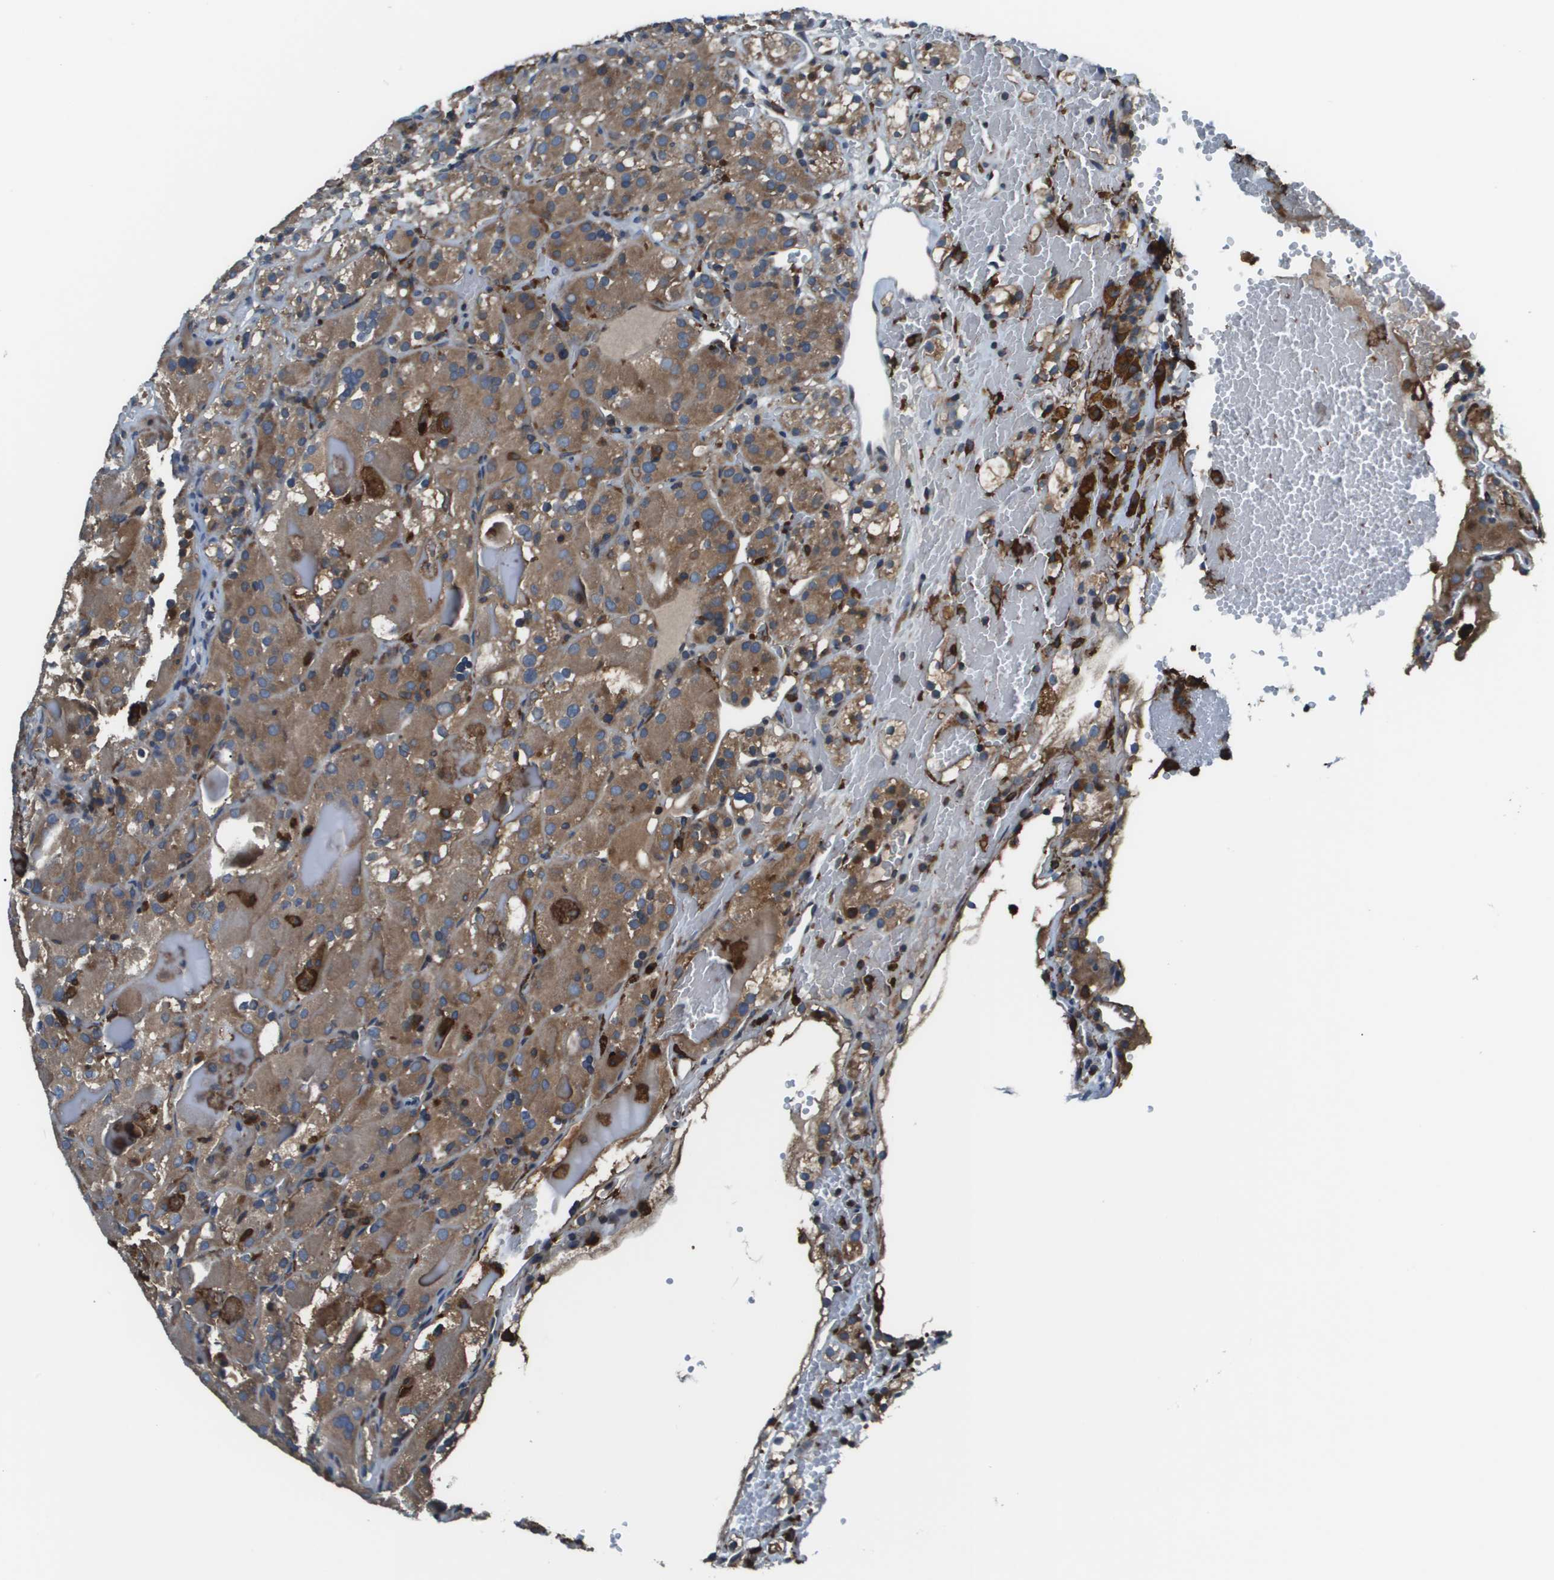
{"staining": {"intensity": "moderate", "quantity": "25%-75%", "location": "cytoplasmic/membranous"}, "tissue": "renal cancer", "cell_type": "Tumor cells", "image_type": "cancer", "snomed": [{"axis": "morphology", "description": "Normal tissue, NOS"}, {"axis": "morphology", "description": "Adenocarcinoma, NOS"}, {"axis": "topography", "description": "Kidney"}], "caption": "Renal cancer (adenocarcinoma) stained with a protein marker shows moderate staining in tumor cells.", "gene": "EIF3B", "patient": {"sex": "male", "age": 61}}